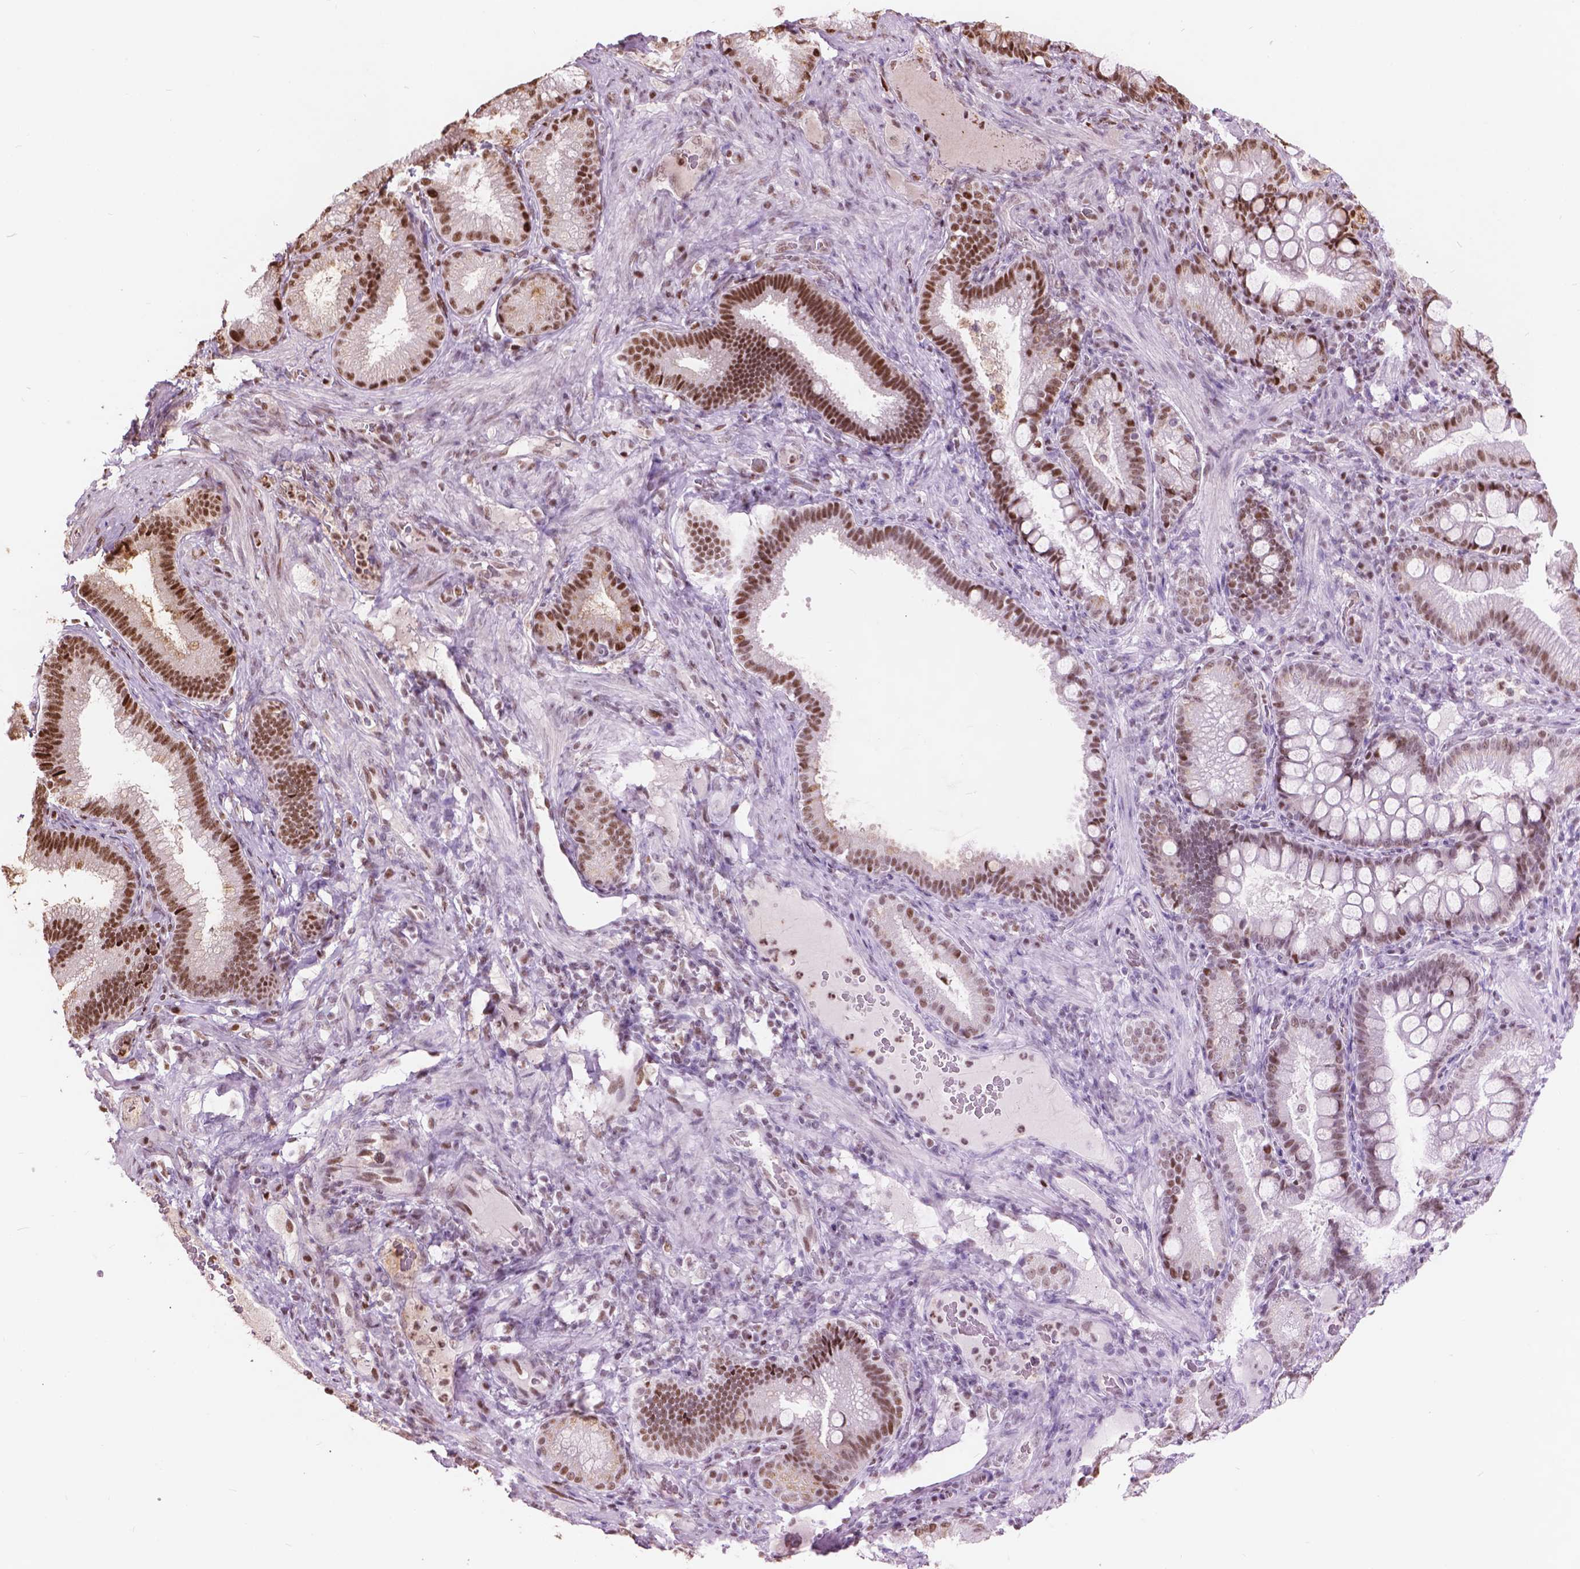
{"staining": {"intensity": "moderate", "quantity": "25%-75%", "location": "nuclear"}, "tissue": "duodenum", "cell_type": "Glandular cells", "image_type": "normal", "snomed": [{"axis": "morphology", "description": "Normal tissue, NOS"}, {"axis": "topography", "description": "Pancreas"}, {"axis": "topography", "description": "Duodenum"}], "caption": "Immunohistochemistry (IHC) staining of normal duodenum, which exhibits medium levels of moderate nuclear positivity in approximately 25%-75% of glandular cells indicating moderate nuclear protein positivity. The staining was performed using DAB (3,3'-diaminobenzidine) (brown) for protein detection and nuclei were counterstained in hematoxylin (blue).", "gene": "ANP32A", "patient": {"sex": "male", "age": 59}}